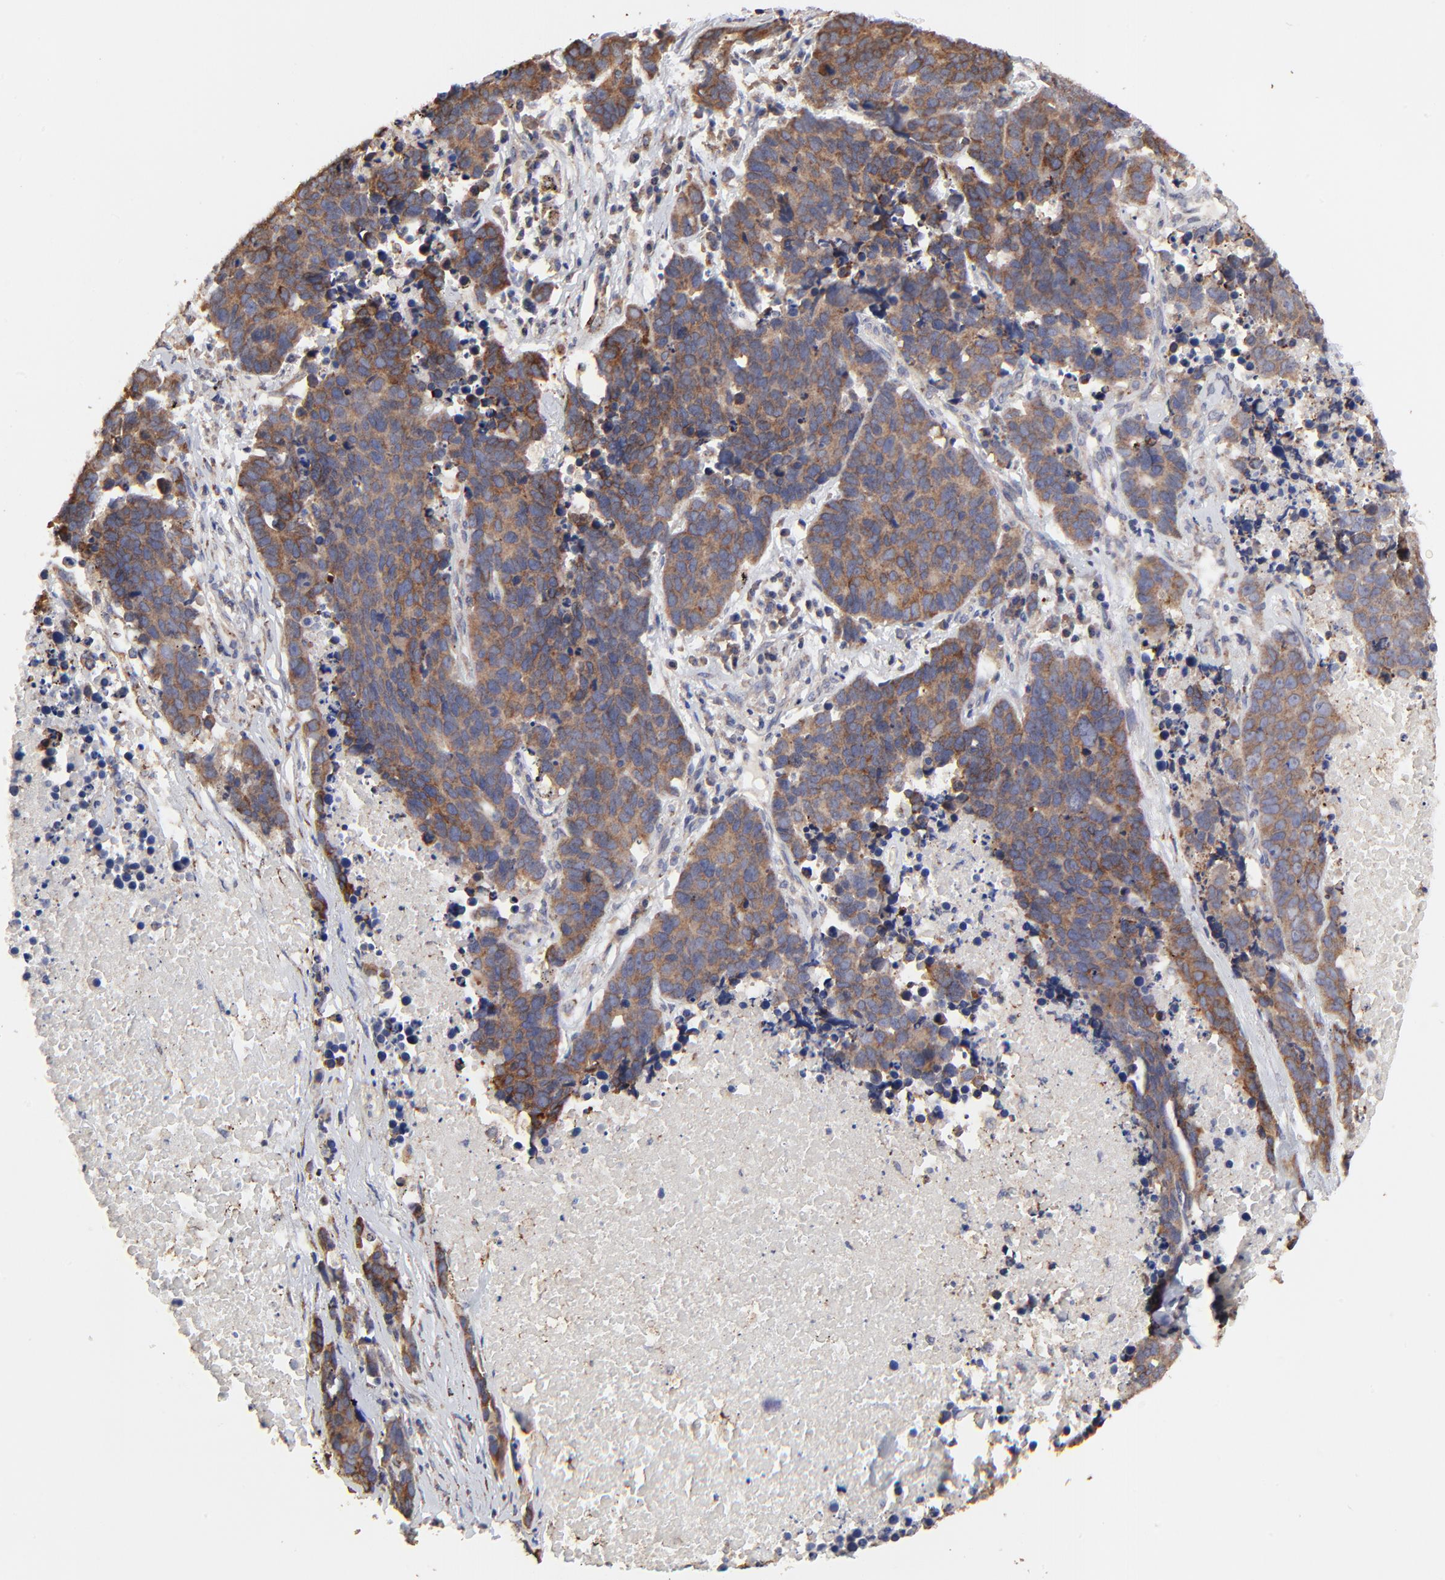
{"staining": {"intensity": "strong", "quantity": ">75%", "location": "cytoplasmic/membranous"}, "tissue": "lung cancer", "cell_type": "Tumor cells", "image_type": "cancer", "snomed": [{"axis": "morphology", "description": "Carcinoid, malignant, NOS"}, {"axis": "topography", "description": "Lung"}], "caption": "Lung cancer (carcinoid (malignant)) stained with immunohistochemistry (IHC) demonstrates strong cytoplasmic/membranous positivity in about >75% of tumor cells.", "gene": "ELP2", "patient": {"sex": "male", "age": 60}}